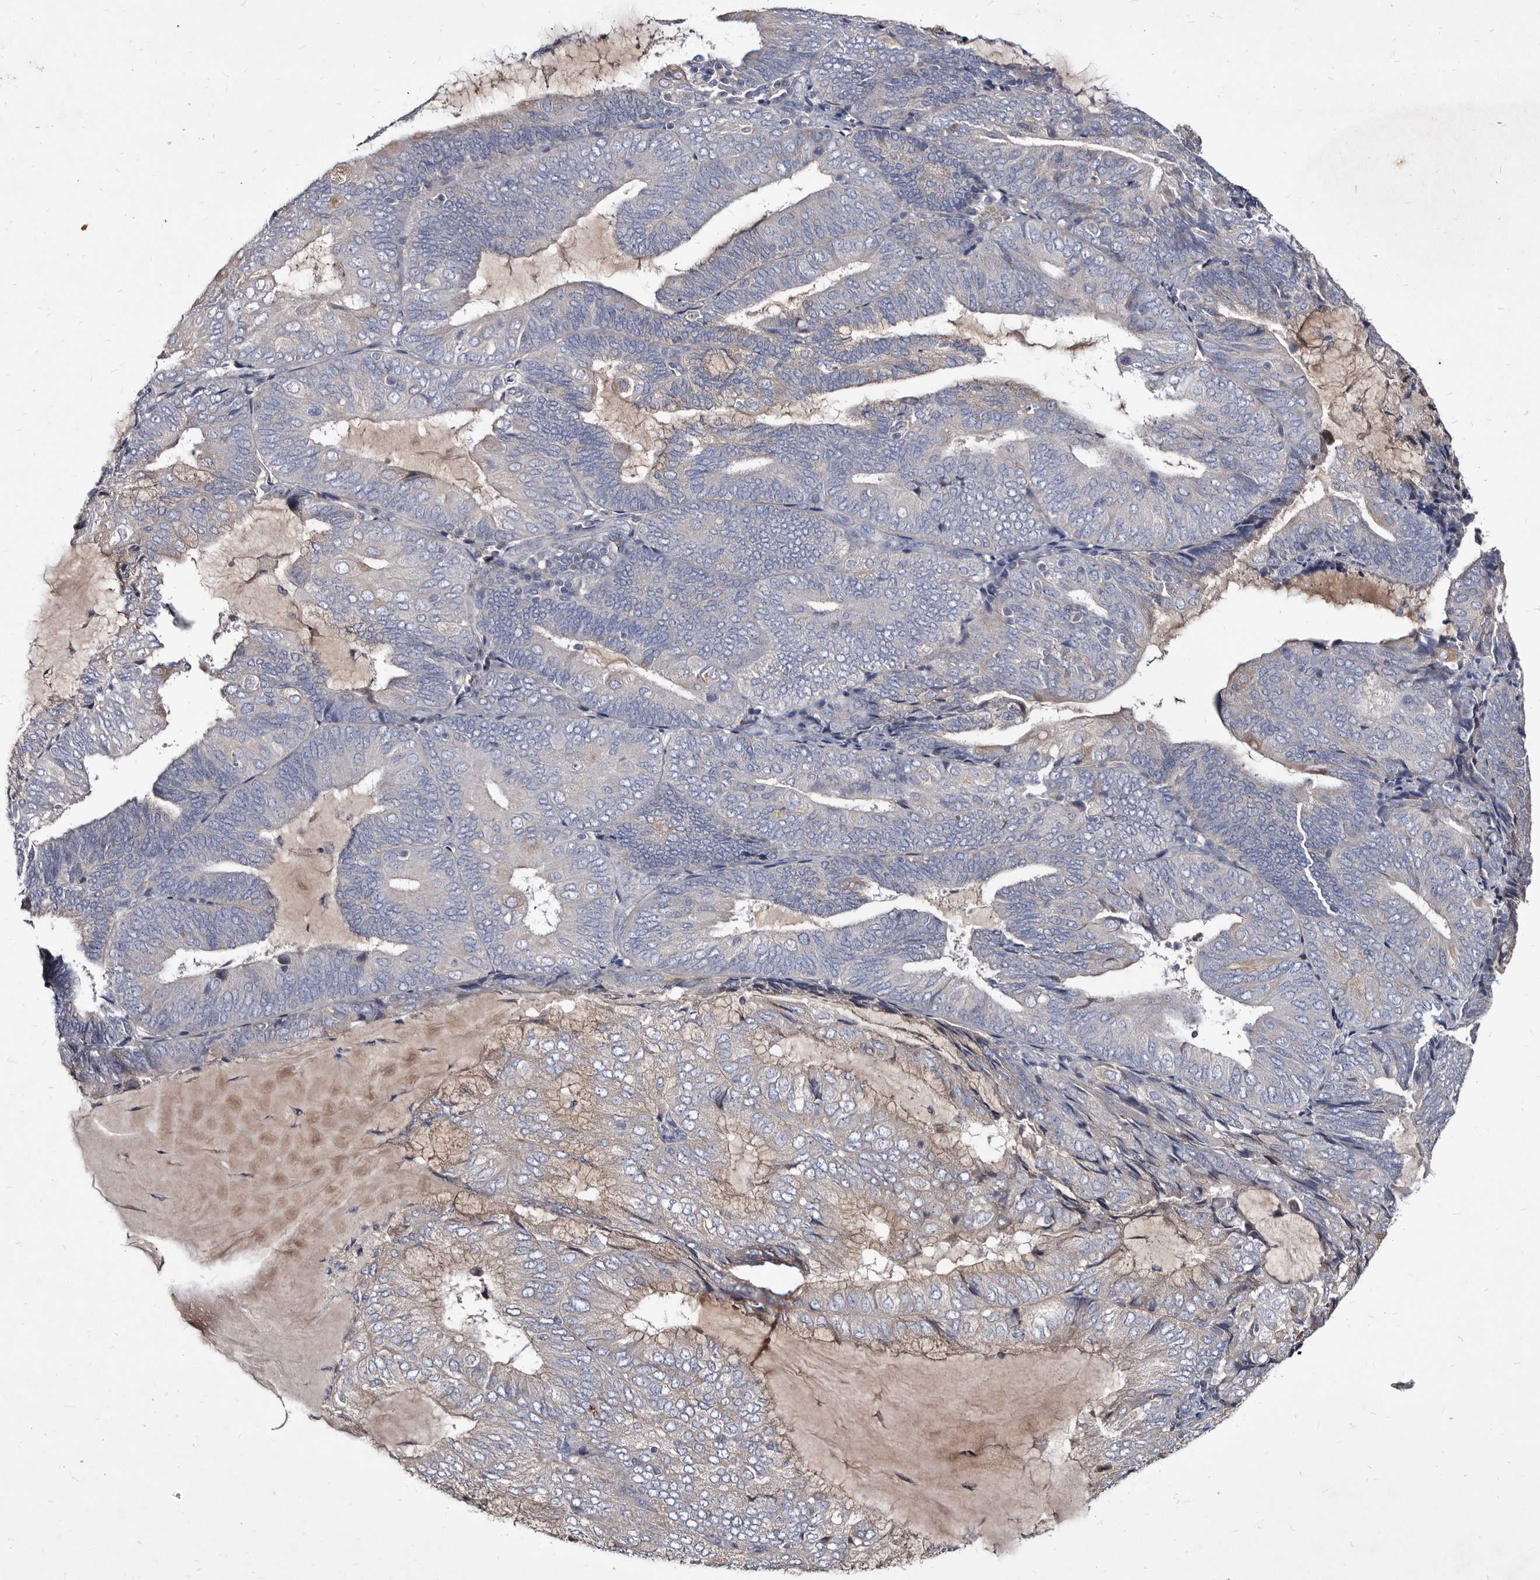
{"staining": {"intensity": "negative", "quantity": "none", "location": "none"}, "tissue": "endometrial cancer", "cell_type": "Tumor cells", "image_type": "cancer", "snomed": [{"axis": "morphology", "description": "Adenocarcinoma, NOS"}, {"axis": "topography", "description": "Endometrium"}], "caption": "Immunohistochemistry micrograph of neoplastic tissue: human endometrial cancer (adenocarcinoma) stained with DAB exhibits no significant protein staining in tumor cells. The staining was performed using DAB to visualize the protein expression in brown, while the nuclei were stained in blue with hematoxylin (Magnification: 20x).", "gene": "SLC39A2", "patient": {"sex": "female", "age": 81}}